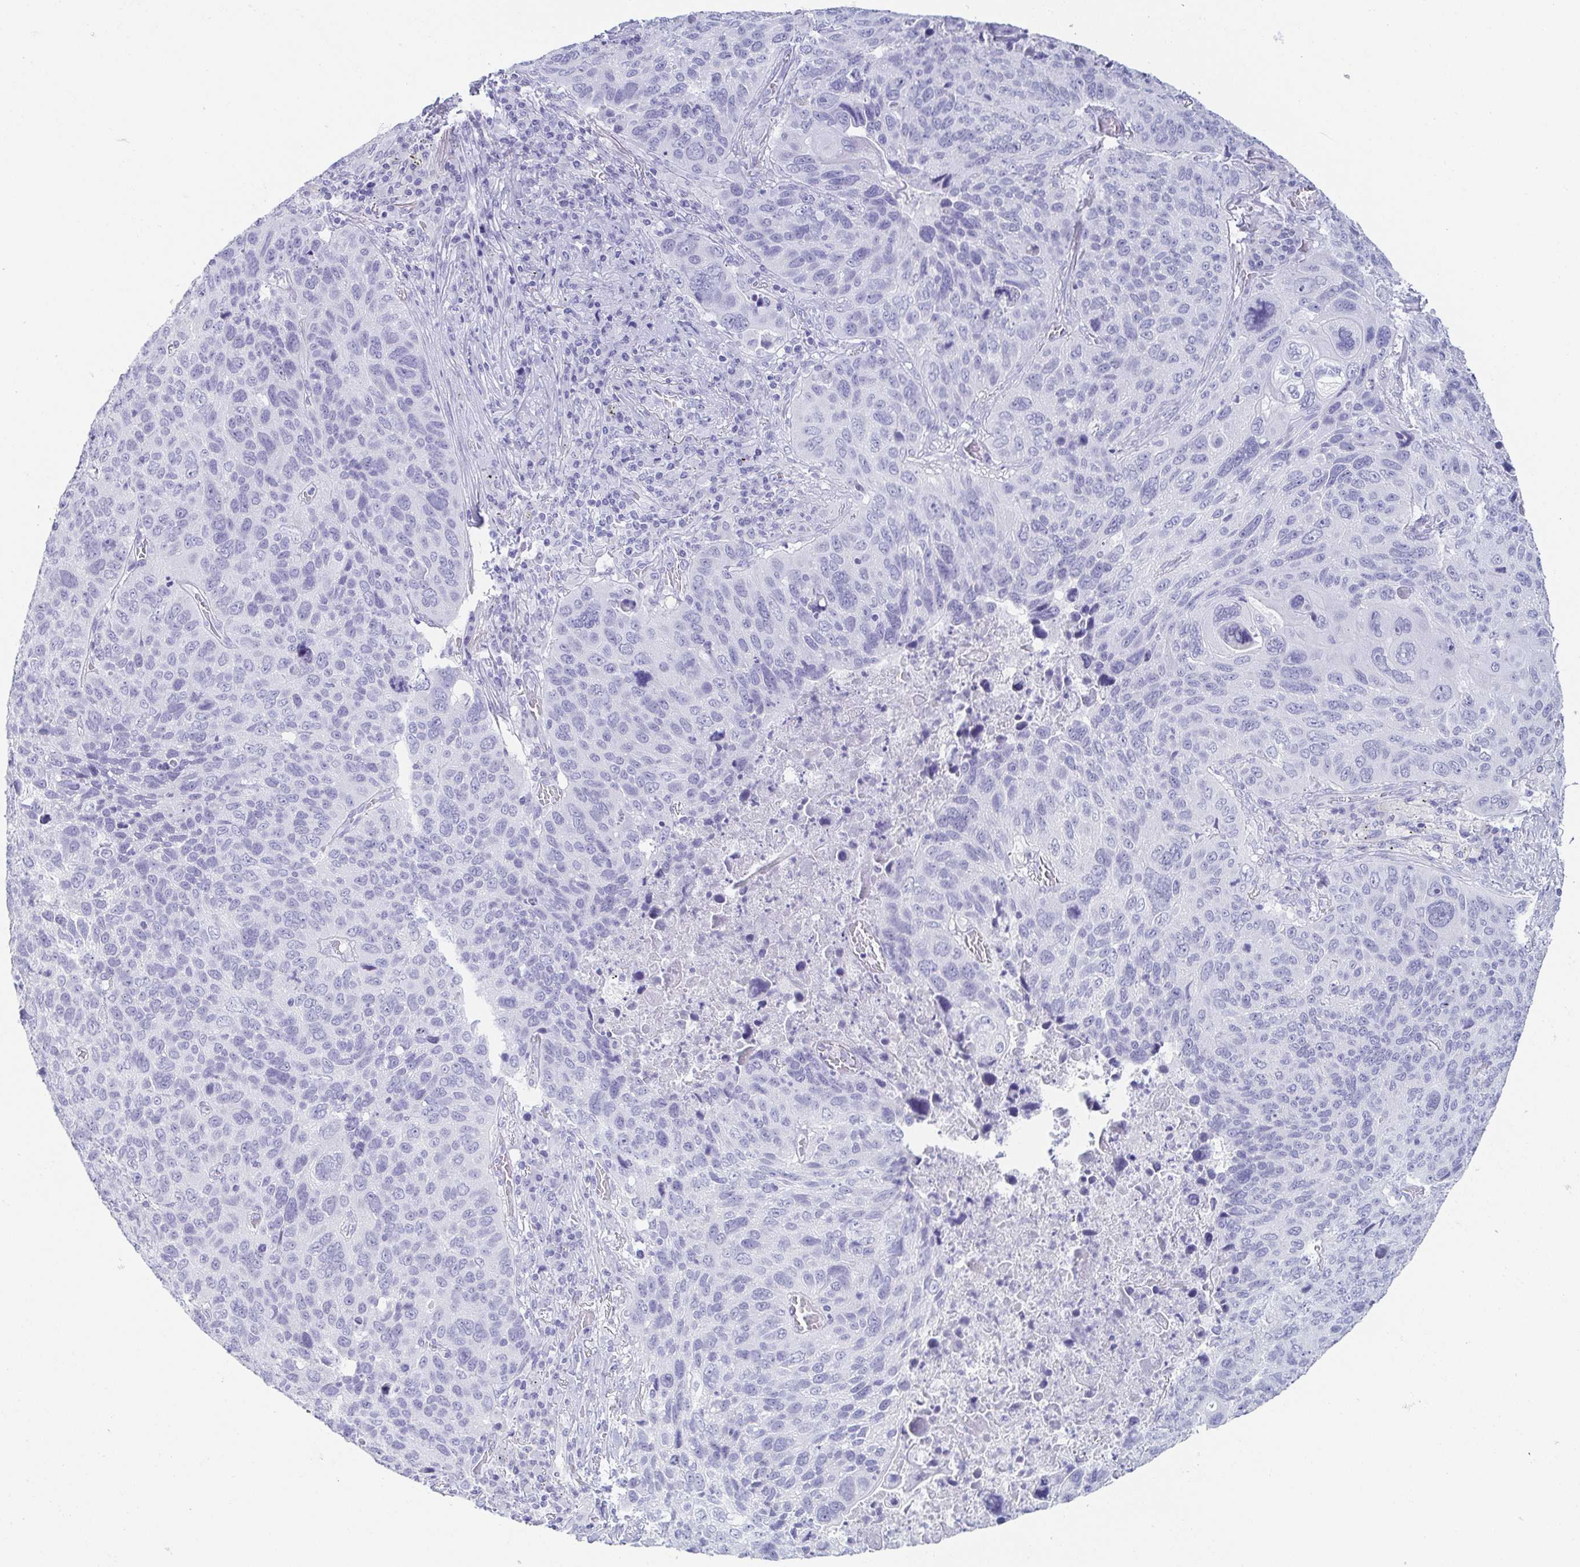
{"staining": {"intensity": "negative", "quantity": "none", "location": "none"}, "tissue": "lung cancer", "cell_type": "Tumor cells", "image_type": "cancer", "snomed": [{"axis": "morphology", "description": "Squamous cell carcinoma, NOS"}, {"axis": "topography", "description": "Lung"}], "caption": "Lung cancer stained for a protein using immunohistochemistry exhibits no expression tumor cells.", "gene": "ZG16B", "patient": {"sex": "male", "age": 68}}